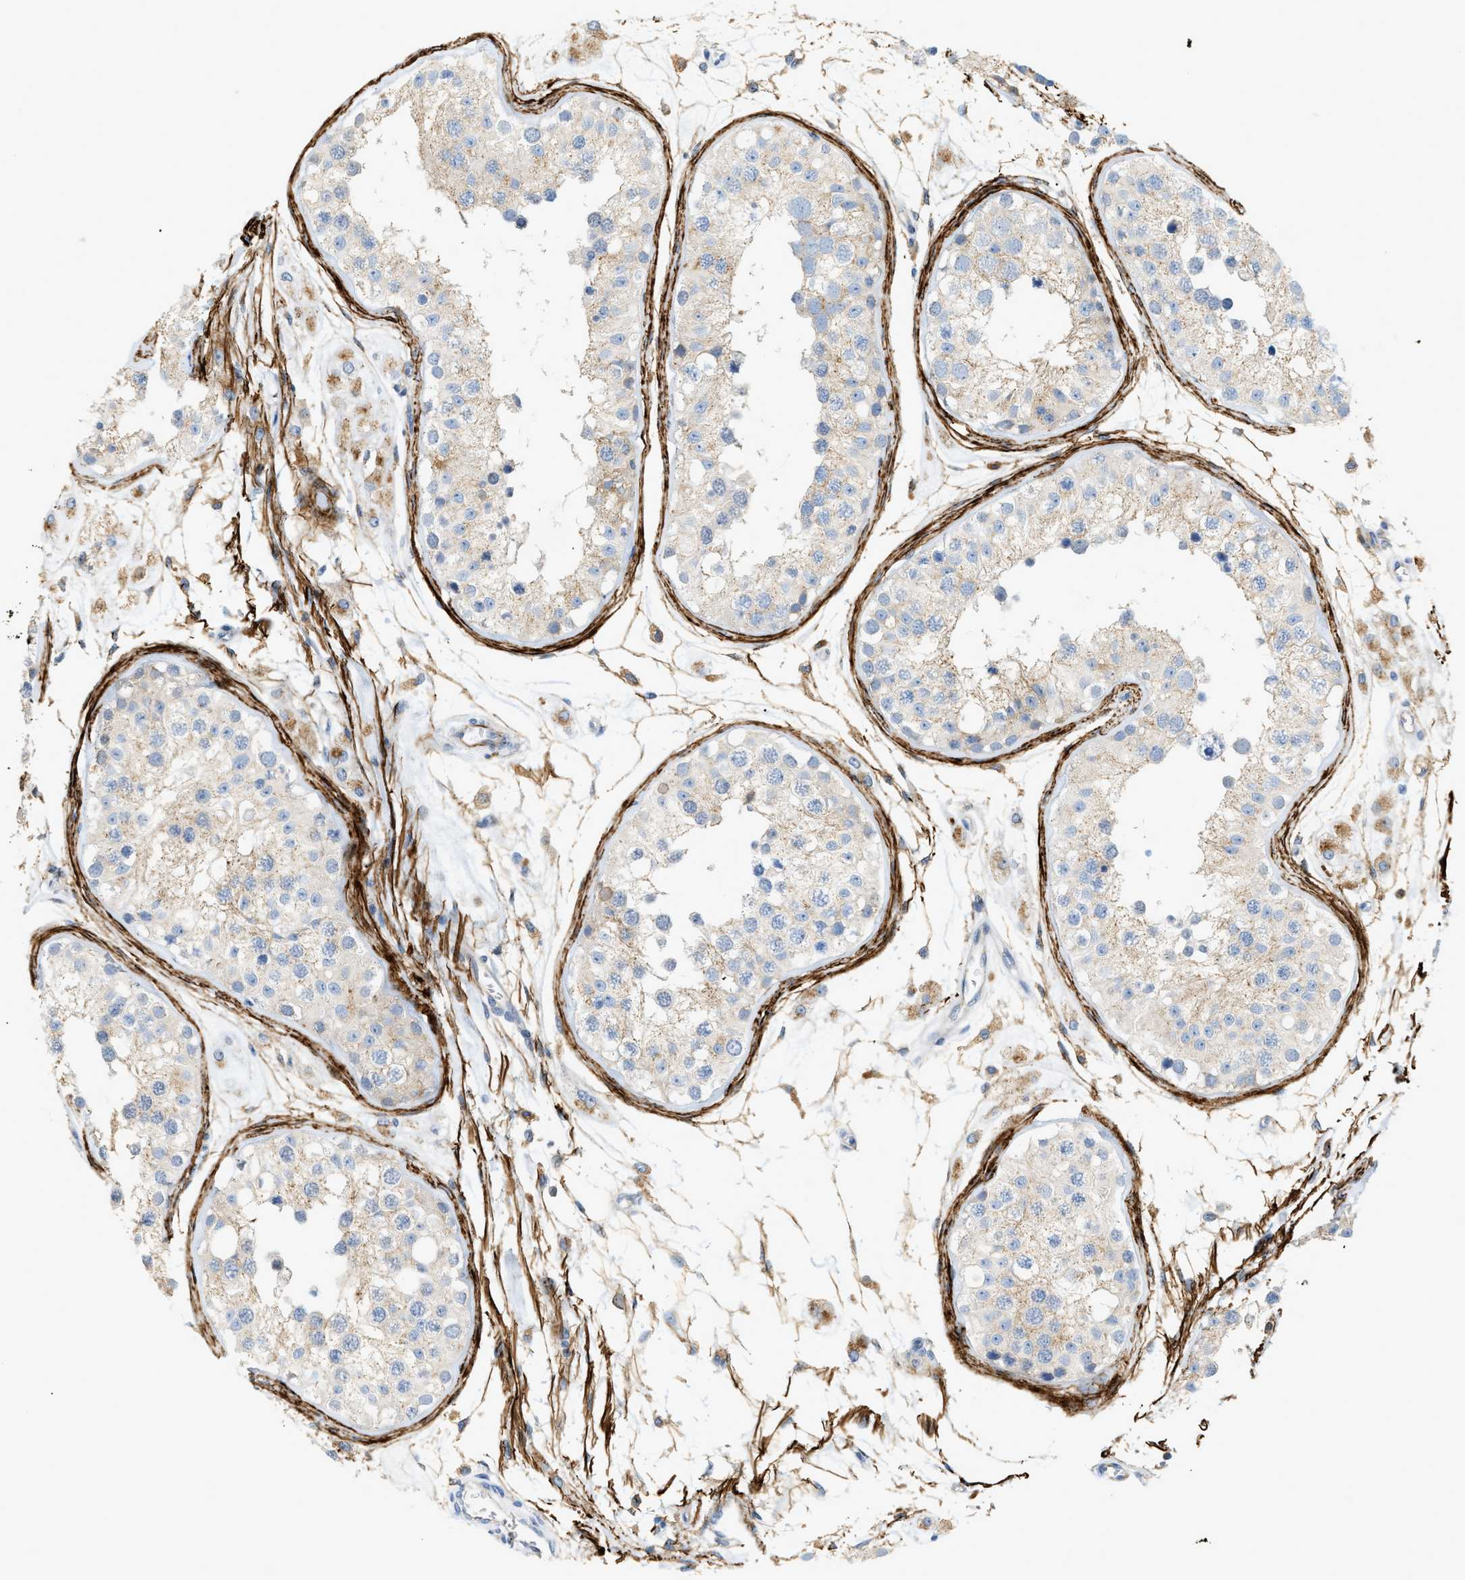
{"staining": {"intensity": "weak", "quantity": "25%-75%", "location": "cytoplasmic/membranous"}, "tissue": "testis", "cell_type": "Cells in seminiferous ducts", "image_type": "normal", "snomed": [{"axis": "morphology", "description": "Normal tissue, NOS"}, {"axis": "morphology", "description": "Adenocarcinoma, metastatic, NOS"}, {"axis": "topography", "description": "Testis"}], "caption": "This image shows normal testis stained with IHC to label a protein in brown. The cytoplasmic/membranous of cells in seminiferous ducts show weak positivity for the protein. Nuclei are counter-stained blue.", "gene": "LMBRD1", "patient": {"sex": "male", "age": 26}}